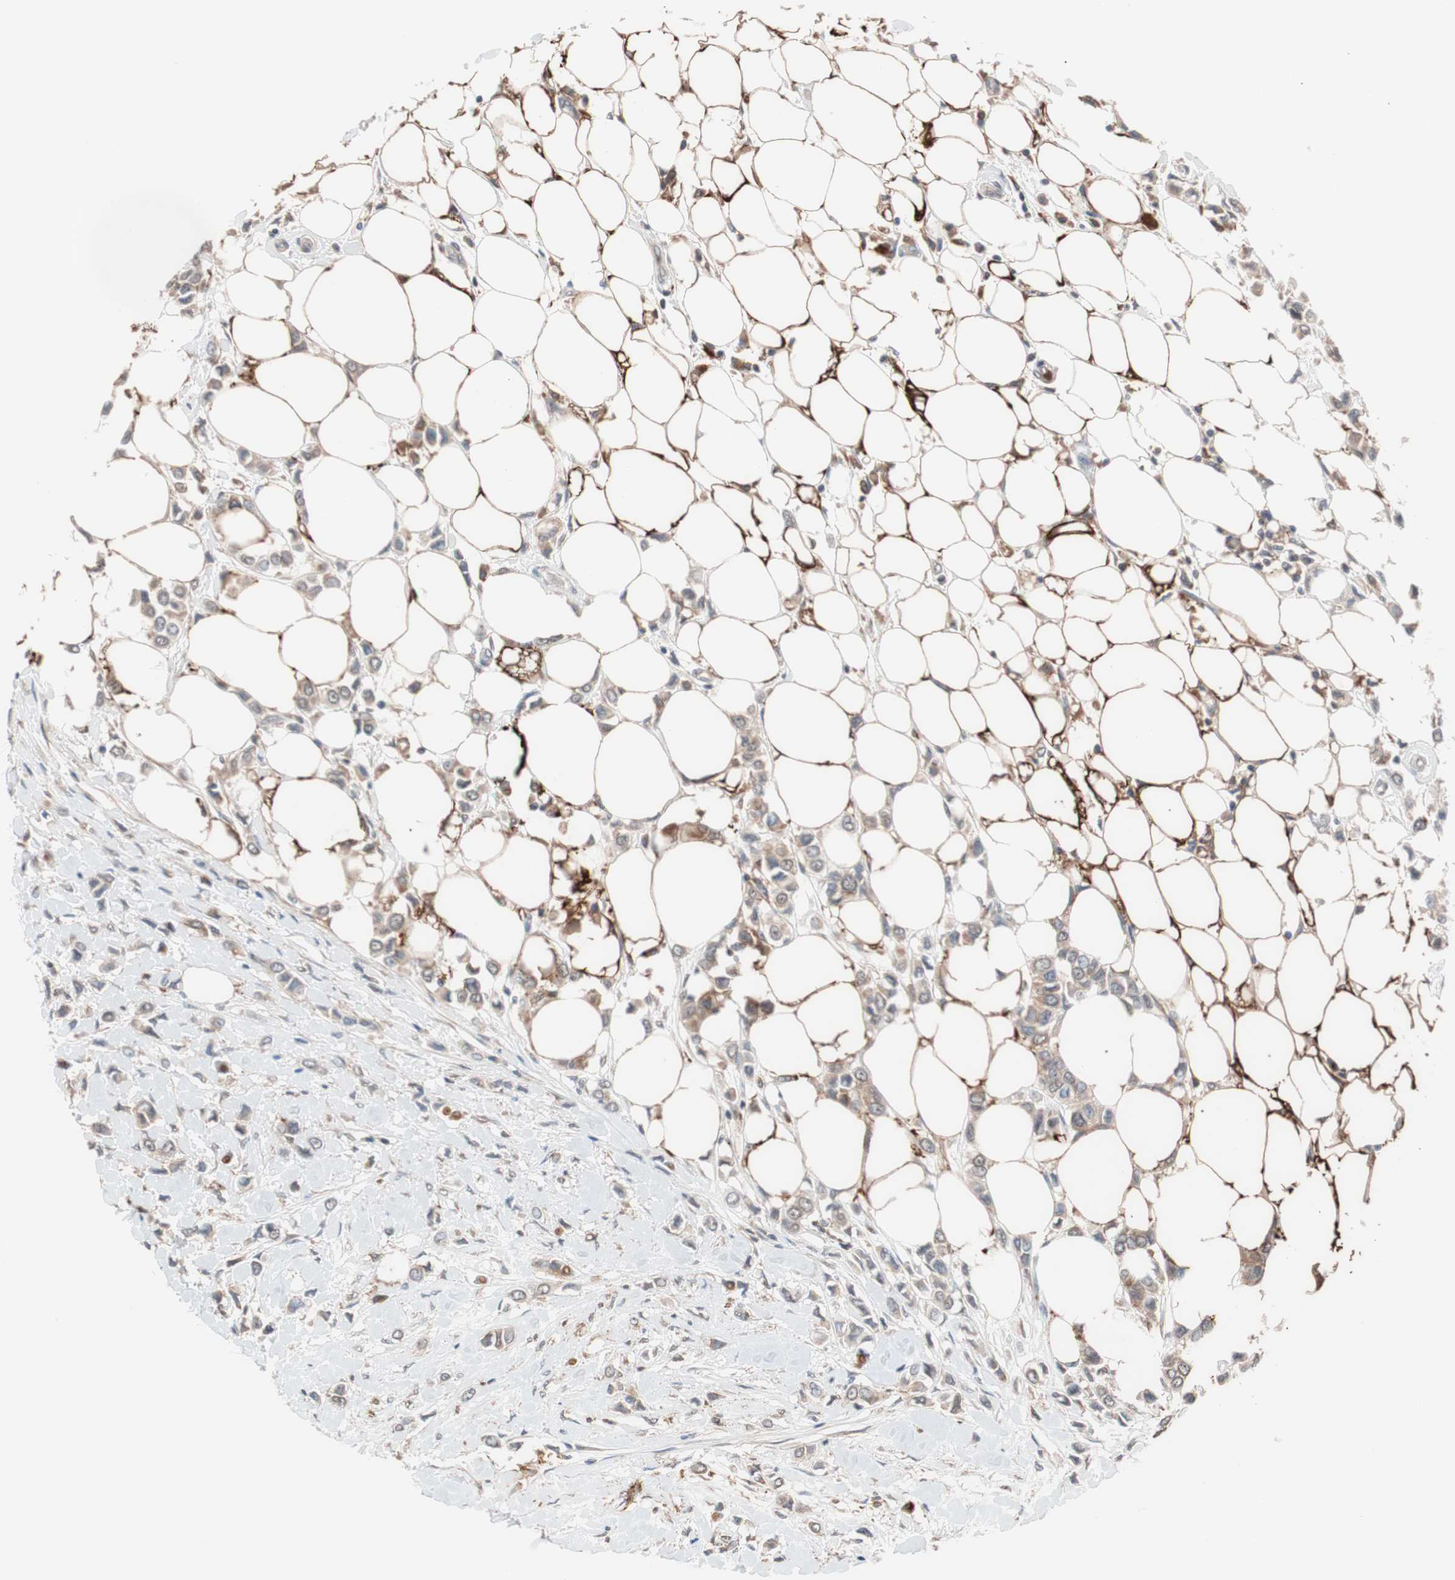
{"staining": {"intensity": "weak", "quantity": "<25%", "location": "cytoplasmic/membranous"}, "tissue": "breast cancer", "cell_type": "Tumor cells", "image_type": "cancer", "snomed": [{"axis": "morphology", "description": "Lobular carcinoma"}, {"axis": "topography", "description": "Breast"}], "caption": "This micrograph is of breast cancer stained with IHC to label a protein in brown with the nuclei are counter-stained blue. There is no positivity in tumor cells.", "gene": "LITAF", "patient": {"sex": "female", "age": 51}}